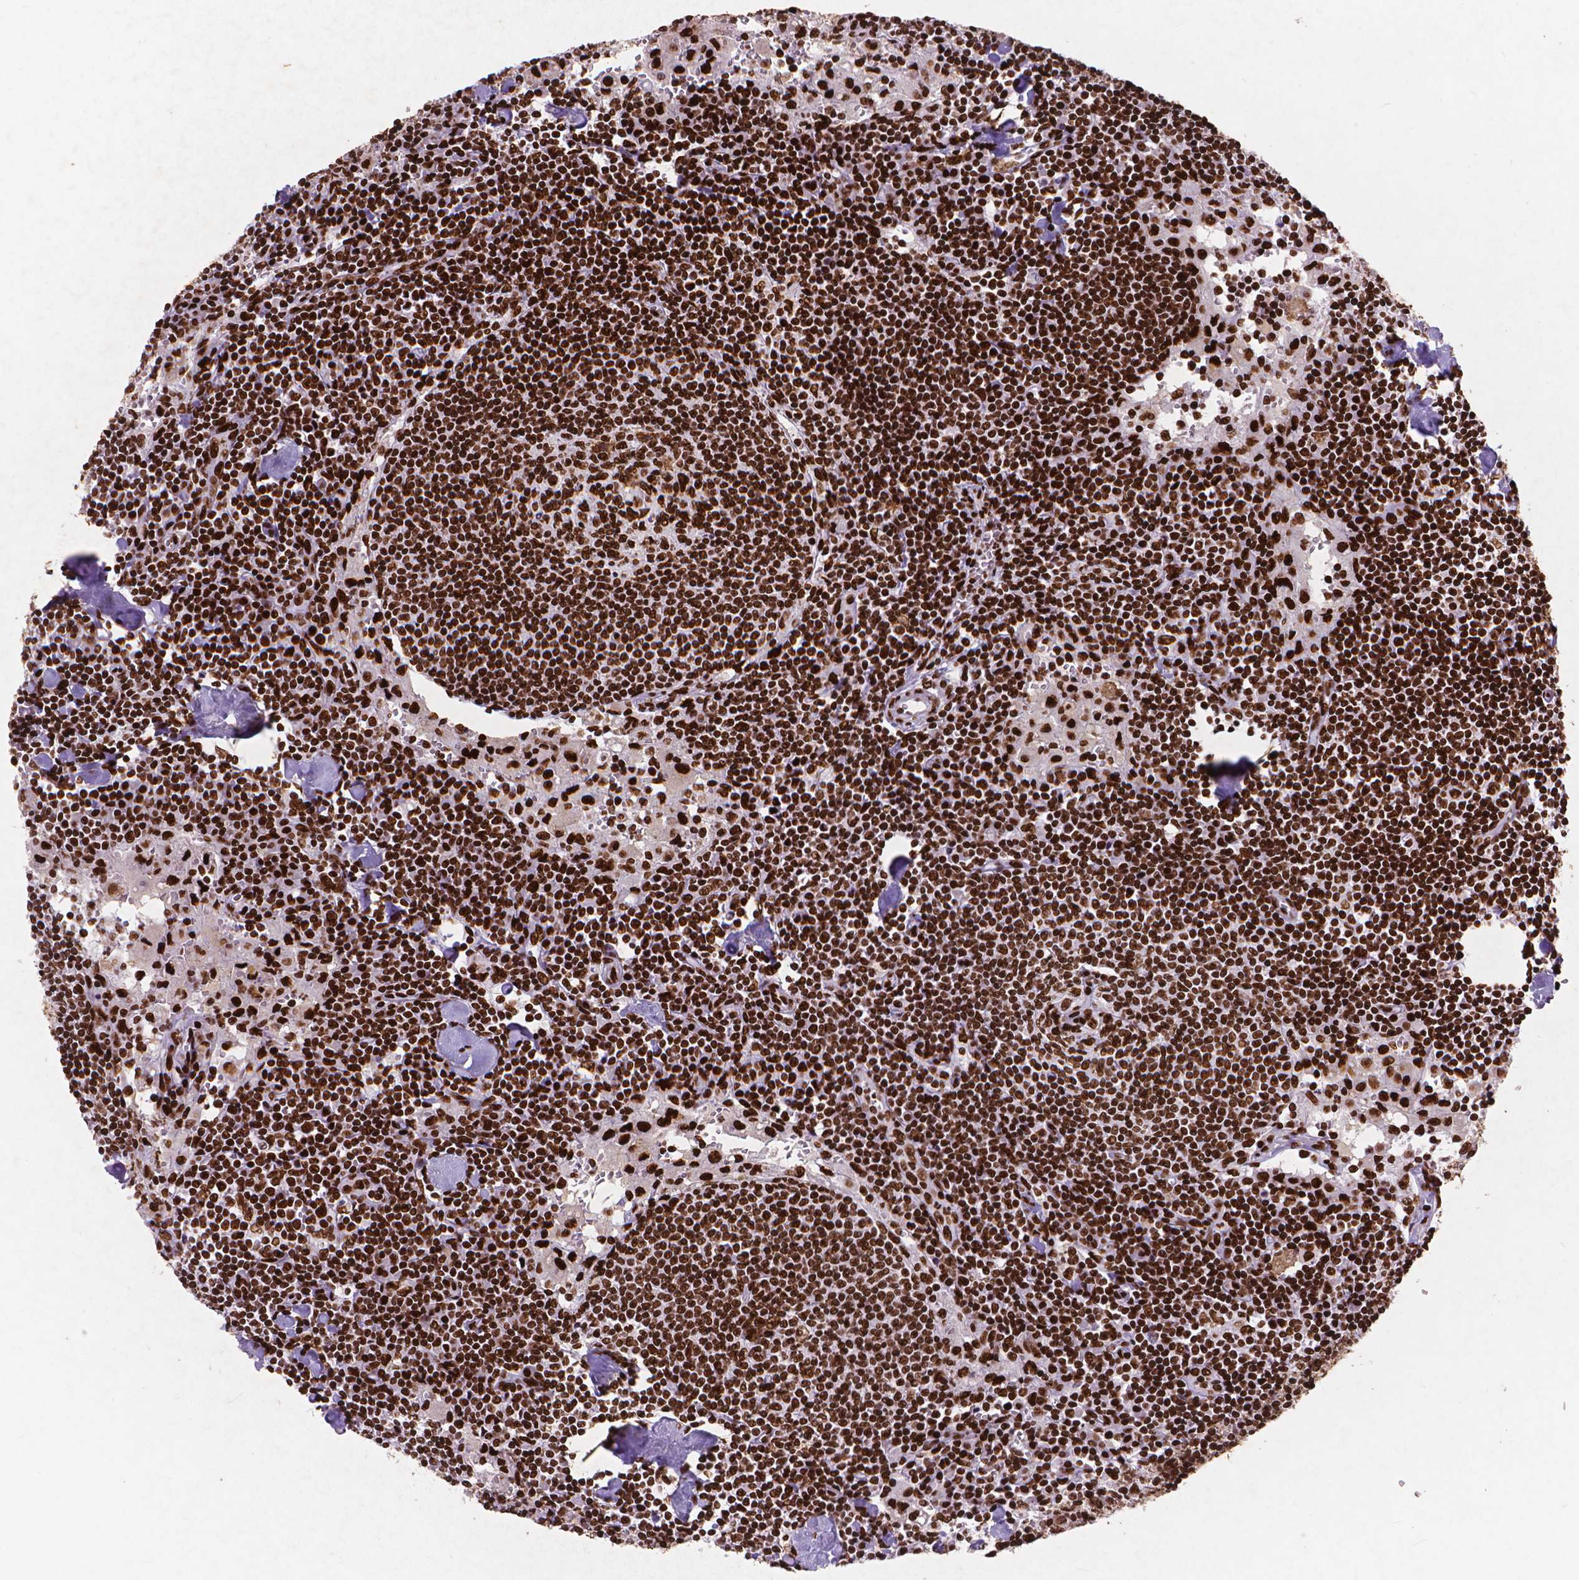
{"staining": {"intensity": "strong", "quantity": "25%-75%", "location": "nuclear"}, "tissue": "lymph node", "cell_type": "Germinal center cells", "image_type": "normal", "snomed": [{"axis": "morphology", "description": "Normal tissue, NOS"}, {"axis": "topography", "description": "Lymph node"}], "caption": "Protein expression analysis of normal human lymph node reveals strong nuclear positivity in about 25%-75% of germinal center cells.", "gene": "CITED2", "patient": {"sex": "male", "age": 55}}